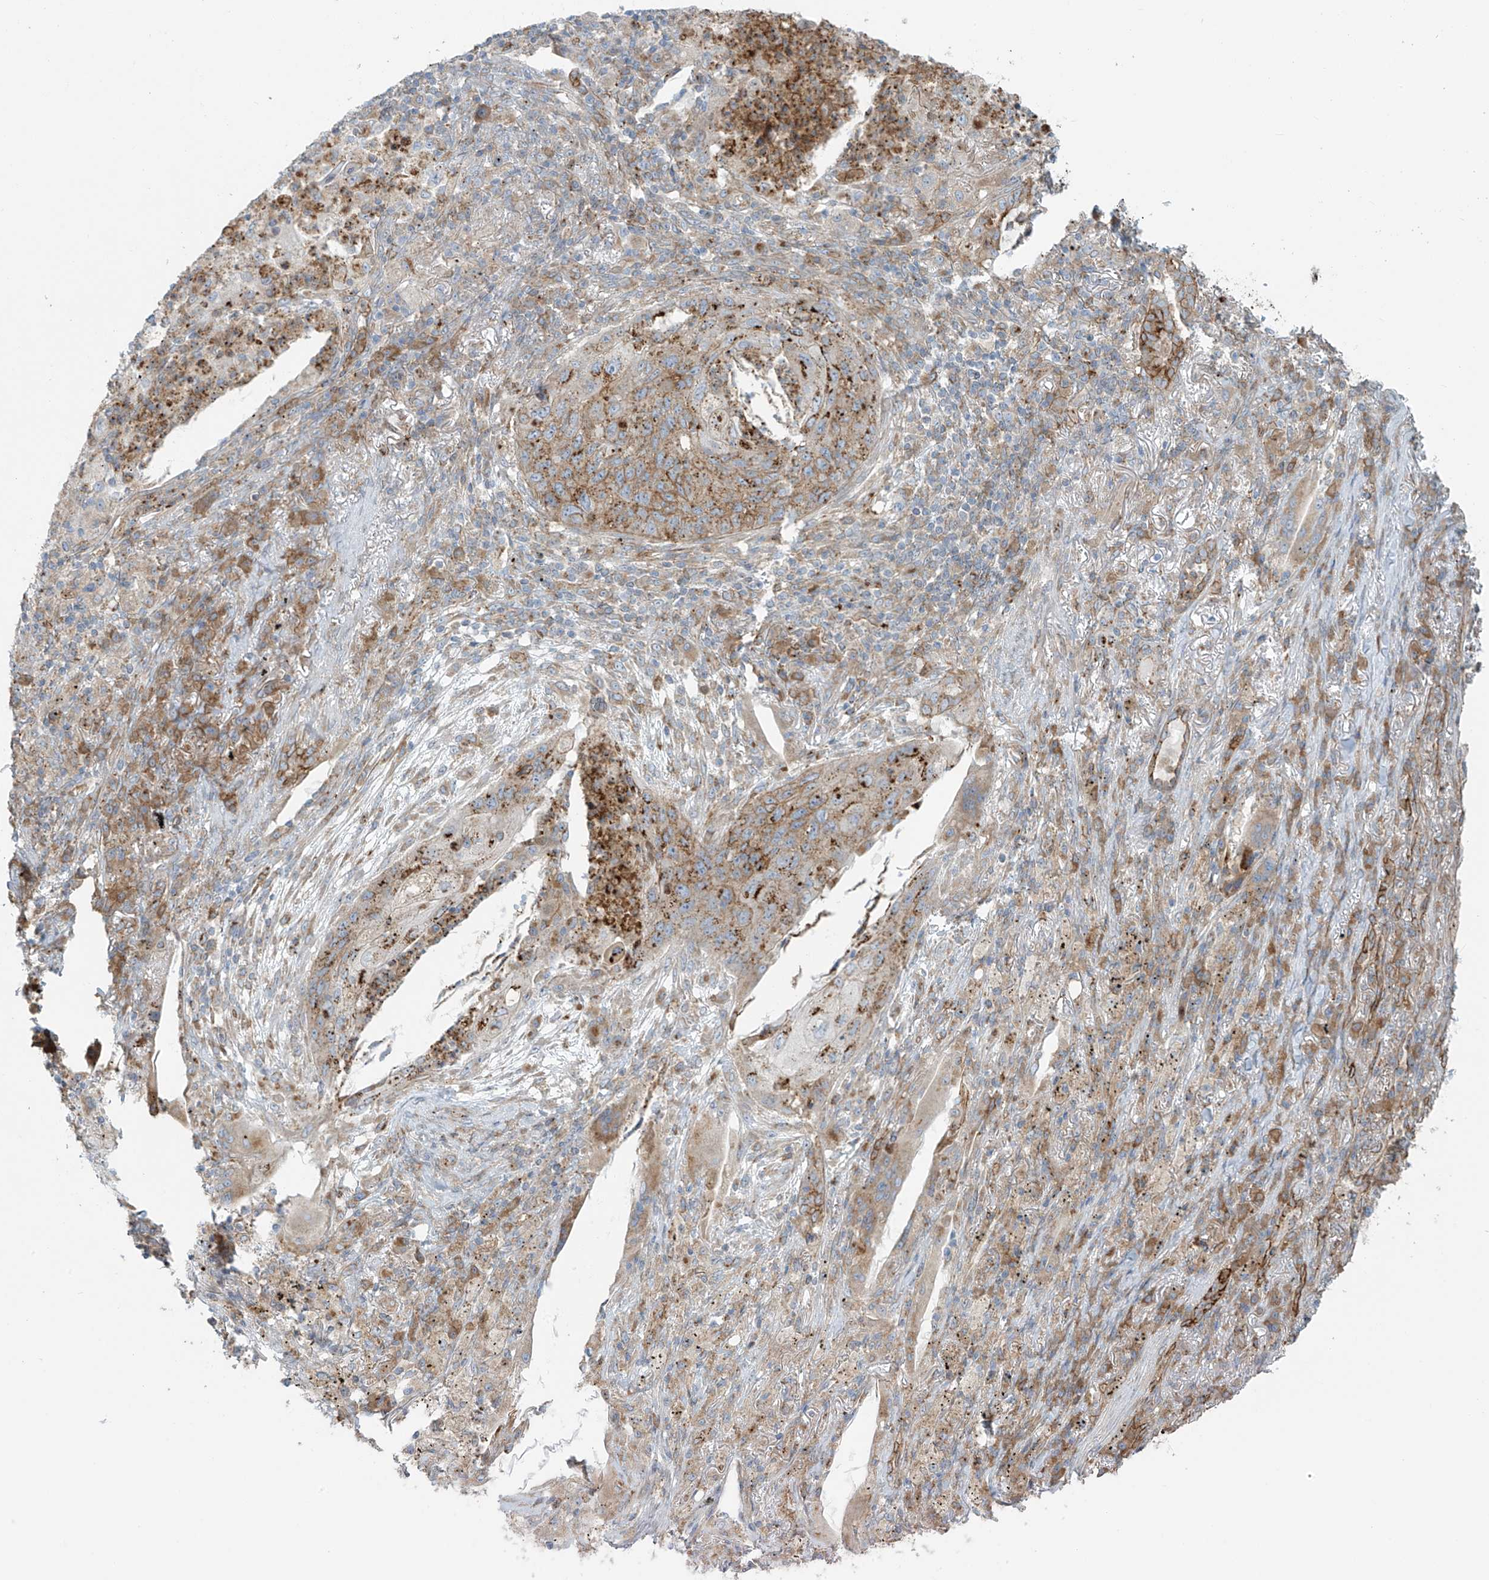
{"staining": {"intensity": "moderate", "quantity": ">75%", "location": "cytoplasmic/membranous"}, "tissue": "lung cancer", "cell_type": "Tumor cells", "image_type": "cancer", "snomed": [{"axis": "morphology", "description": "Squamous cell carcinoma, NOS"}, {"axis": "topography", "description": "Lung"}], "caption": "Lung squamous cell carcinoma stained with a protein marker displays moderate staining in tumor cells.", "gene": "LZTS3", "patient": {"sex": "female", "age": 63}}